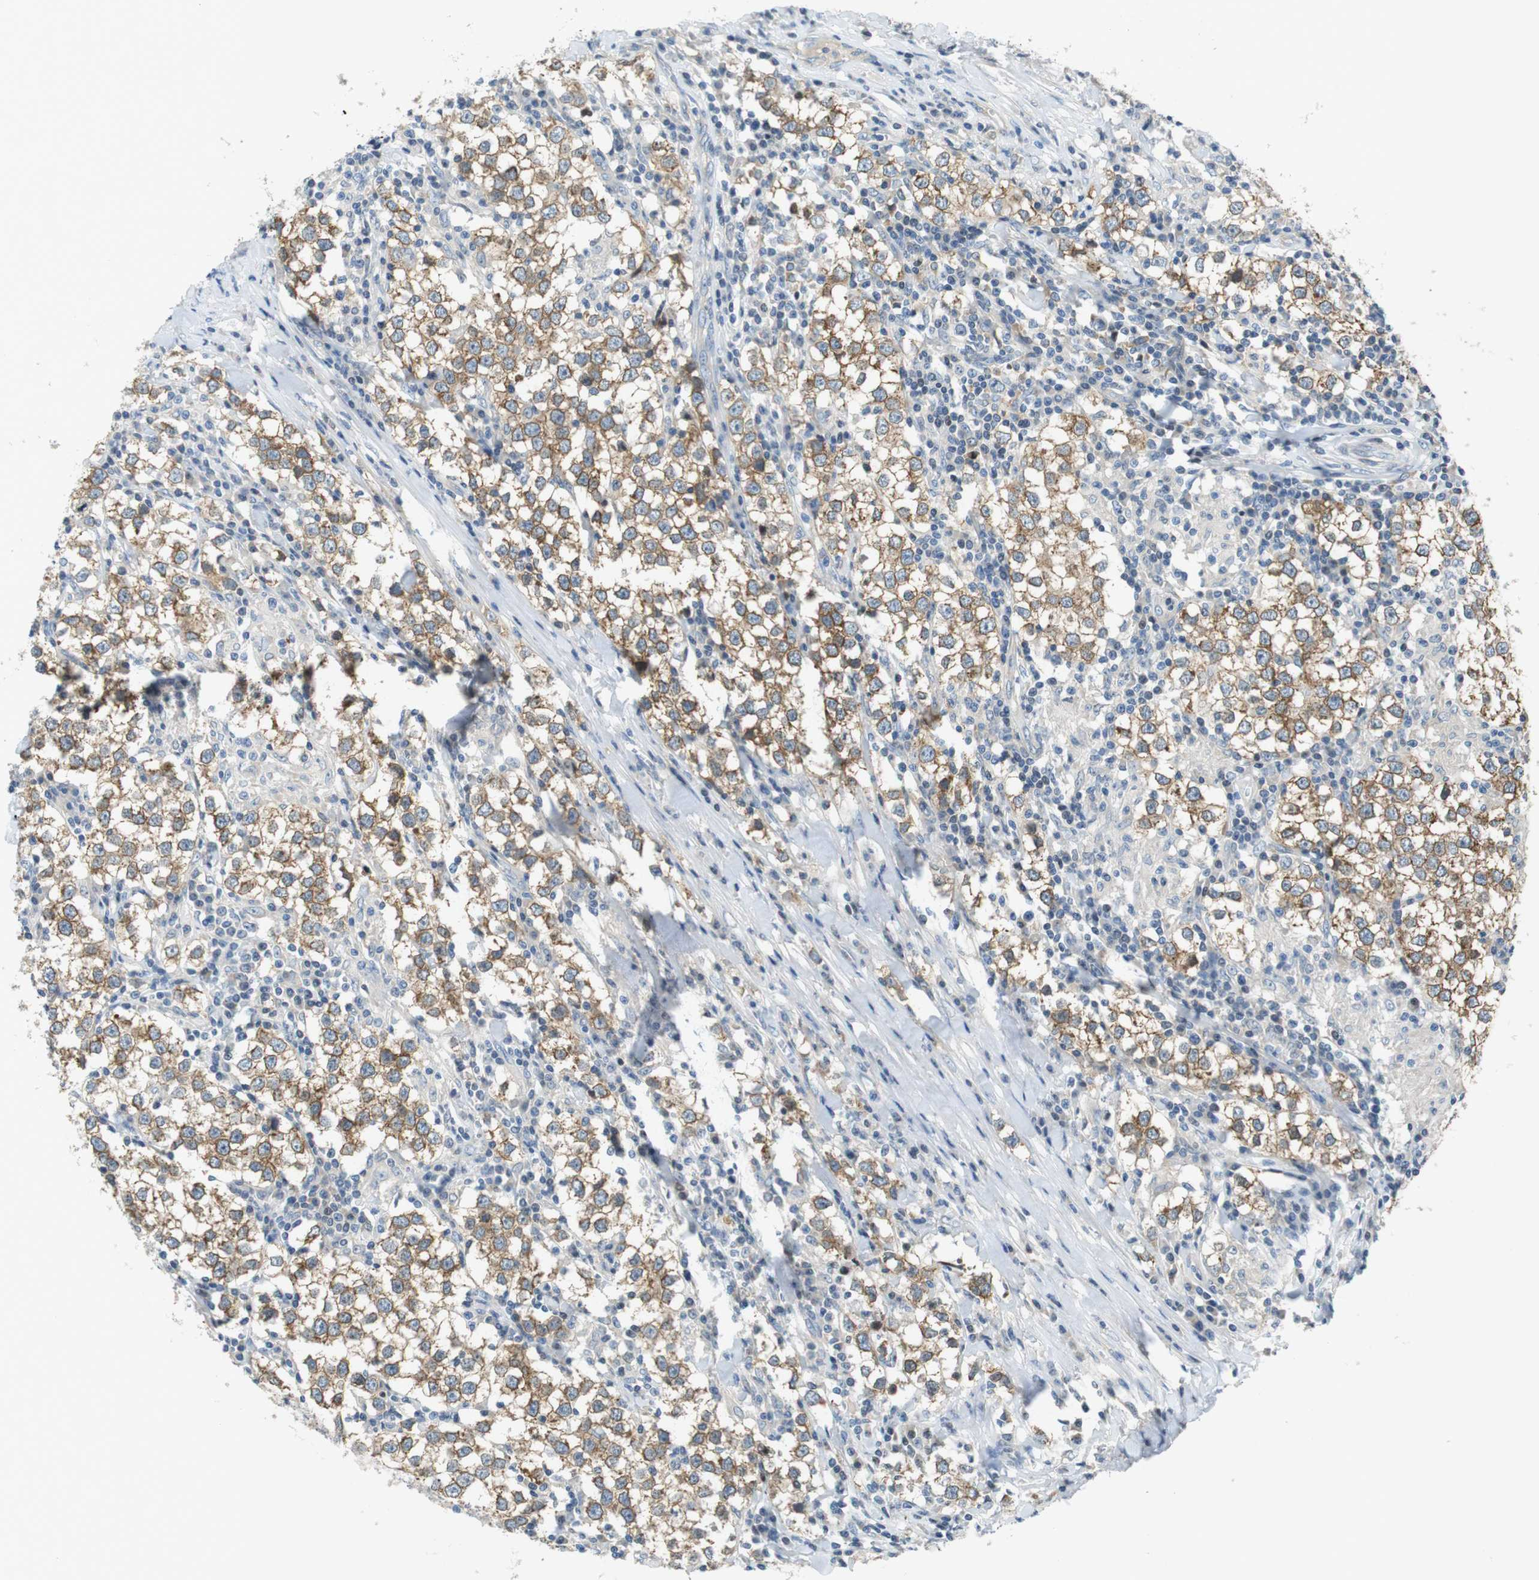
{"staining": {"intensity": "moderate", "quantity": ">75%", "location": "cytoplasmic/membranous"}, "tissue": "testis cancer", "cell_type": "Tumor cells", "image_type": "cancer", "snomed": [{"axis": "morphology", "description": "Seminoma, NOS"}, {"axis": "morphology", "description": "Carcinoma, Embryonal, NOS"}, {"axis": "topography", "description": "Testis"}], "caption": "Brown immunohistochemical staining in testis cancer (seminoma) reveals moderate cytoplasmic/membranous expression in approximately >75% of tumor cells. (Brightfield microscopy of DAB IHC at high magnification).", "gene": "PCDH10", "patient": {"sex": "male", "age": 36}}